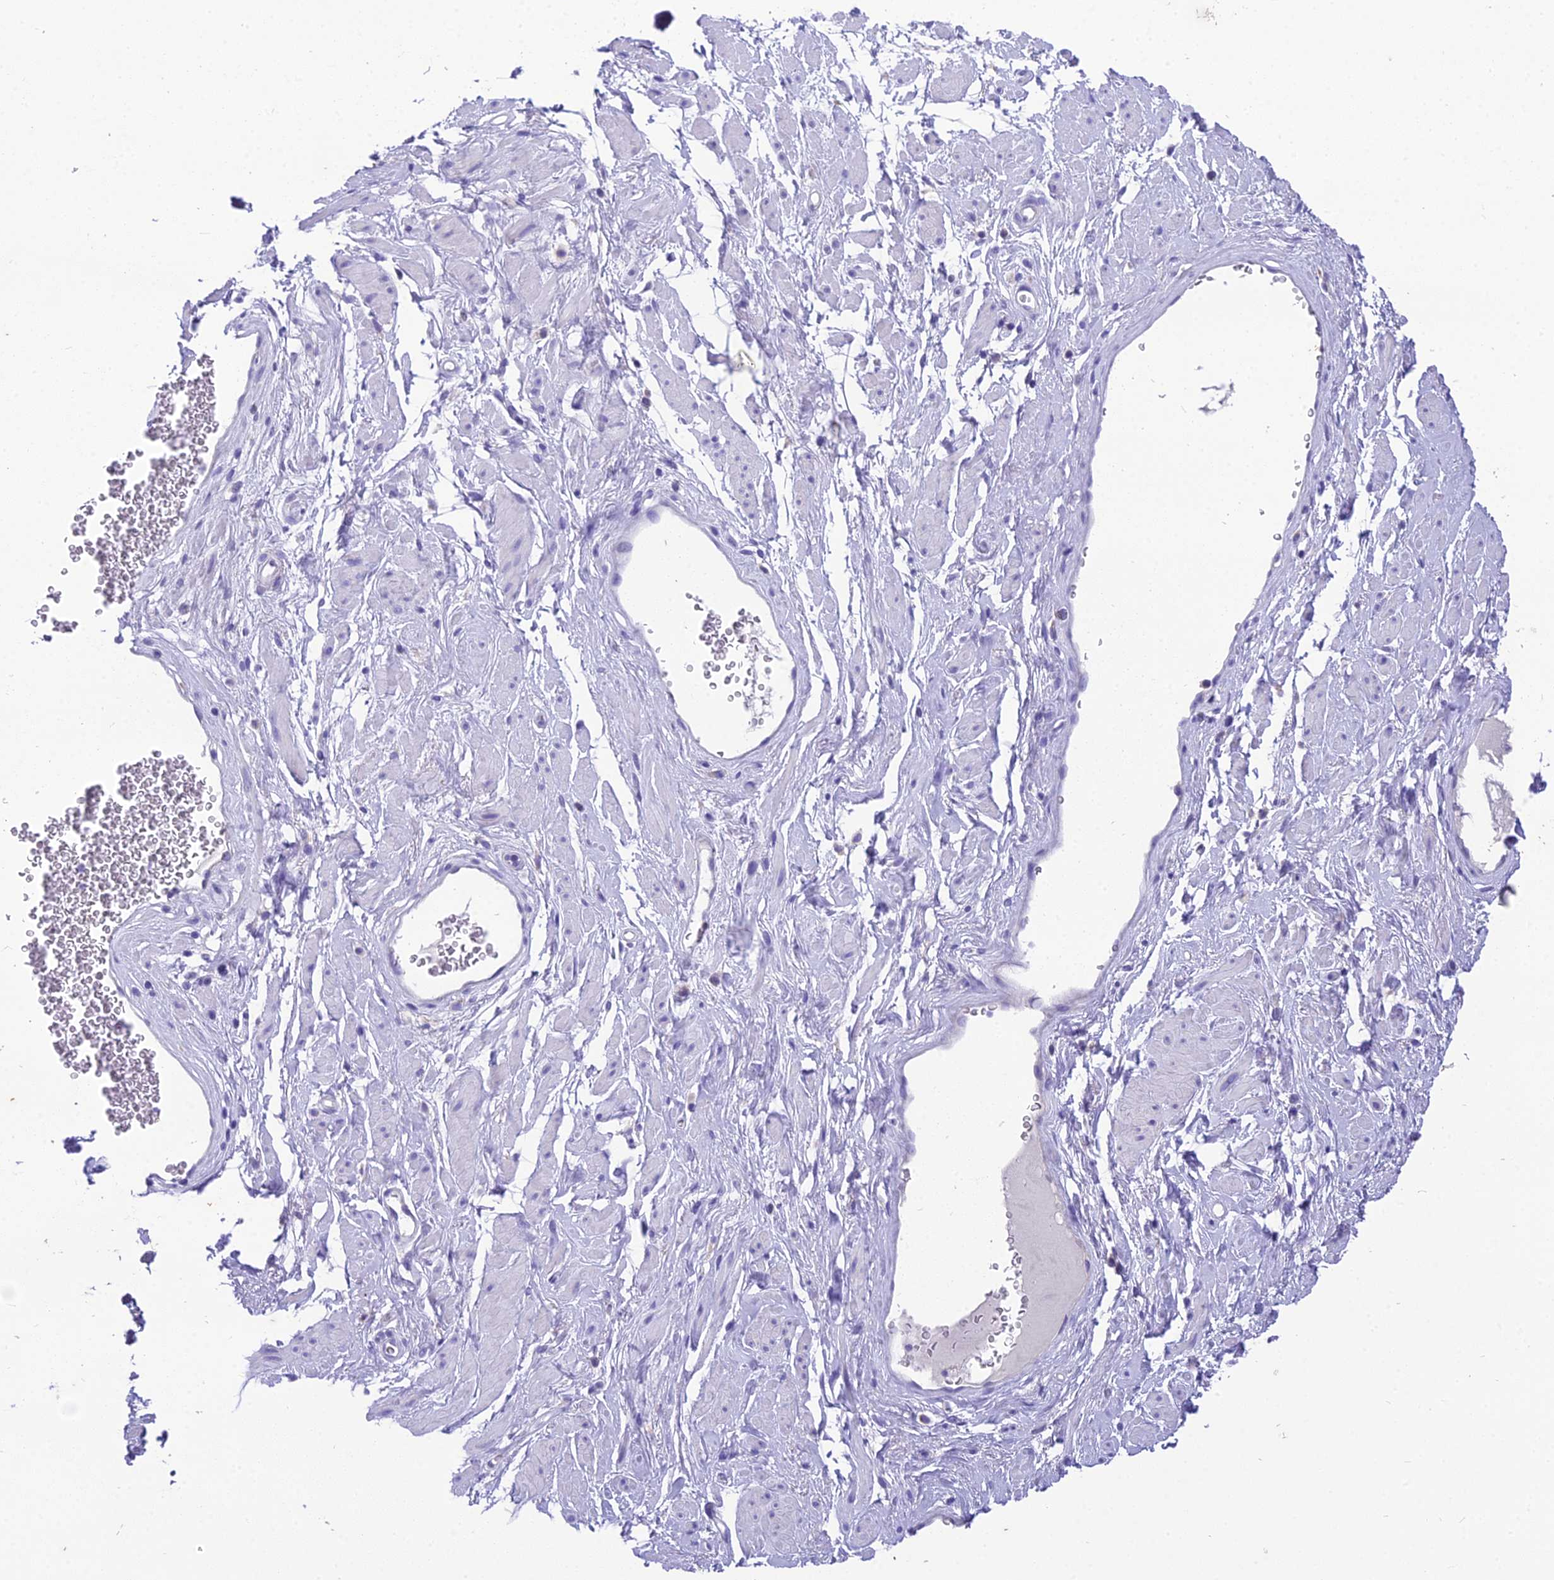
{"staining": {"intensity": "negative", "quantity": "none", "location": "none"}, "tissue": "adipose tissue", "cell_type": "Adipocytes", "image_type": "normal", "snomed": [{"axis": "morphology", "description": "Normal tissue, NOS"}, {"axis": "morphology", "description": "Adenocarcinoma, NOS"}, {"axis": "topography", "description": "Rectum"}, {"axis": "topography", "description": "Vagina"}, {"axis": "topography", "description": "Peripheral nerve tissue"}], "caption": "High magnification brightfield microscopy of normal adipose tissue stained with DAB (3,3'-diaminobenzidine) (brown) and counterstained with hematoxylin (blue): adipocytes show no significant positivity. (Stains: DAB (3,3'-diaminobenzidine) immunohistochemistry with hematoxylin counter stain, Microscopy: brightfield microscopy at high magnification).", "gene": "MIIP", "patient": {"sex": "female", "age": 71}}